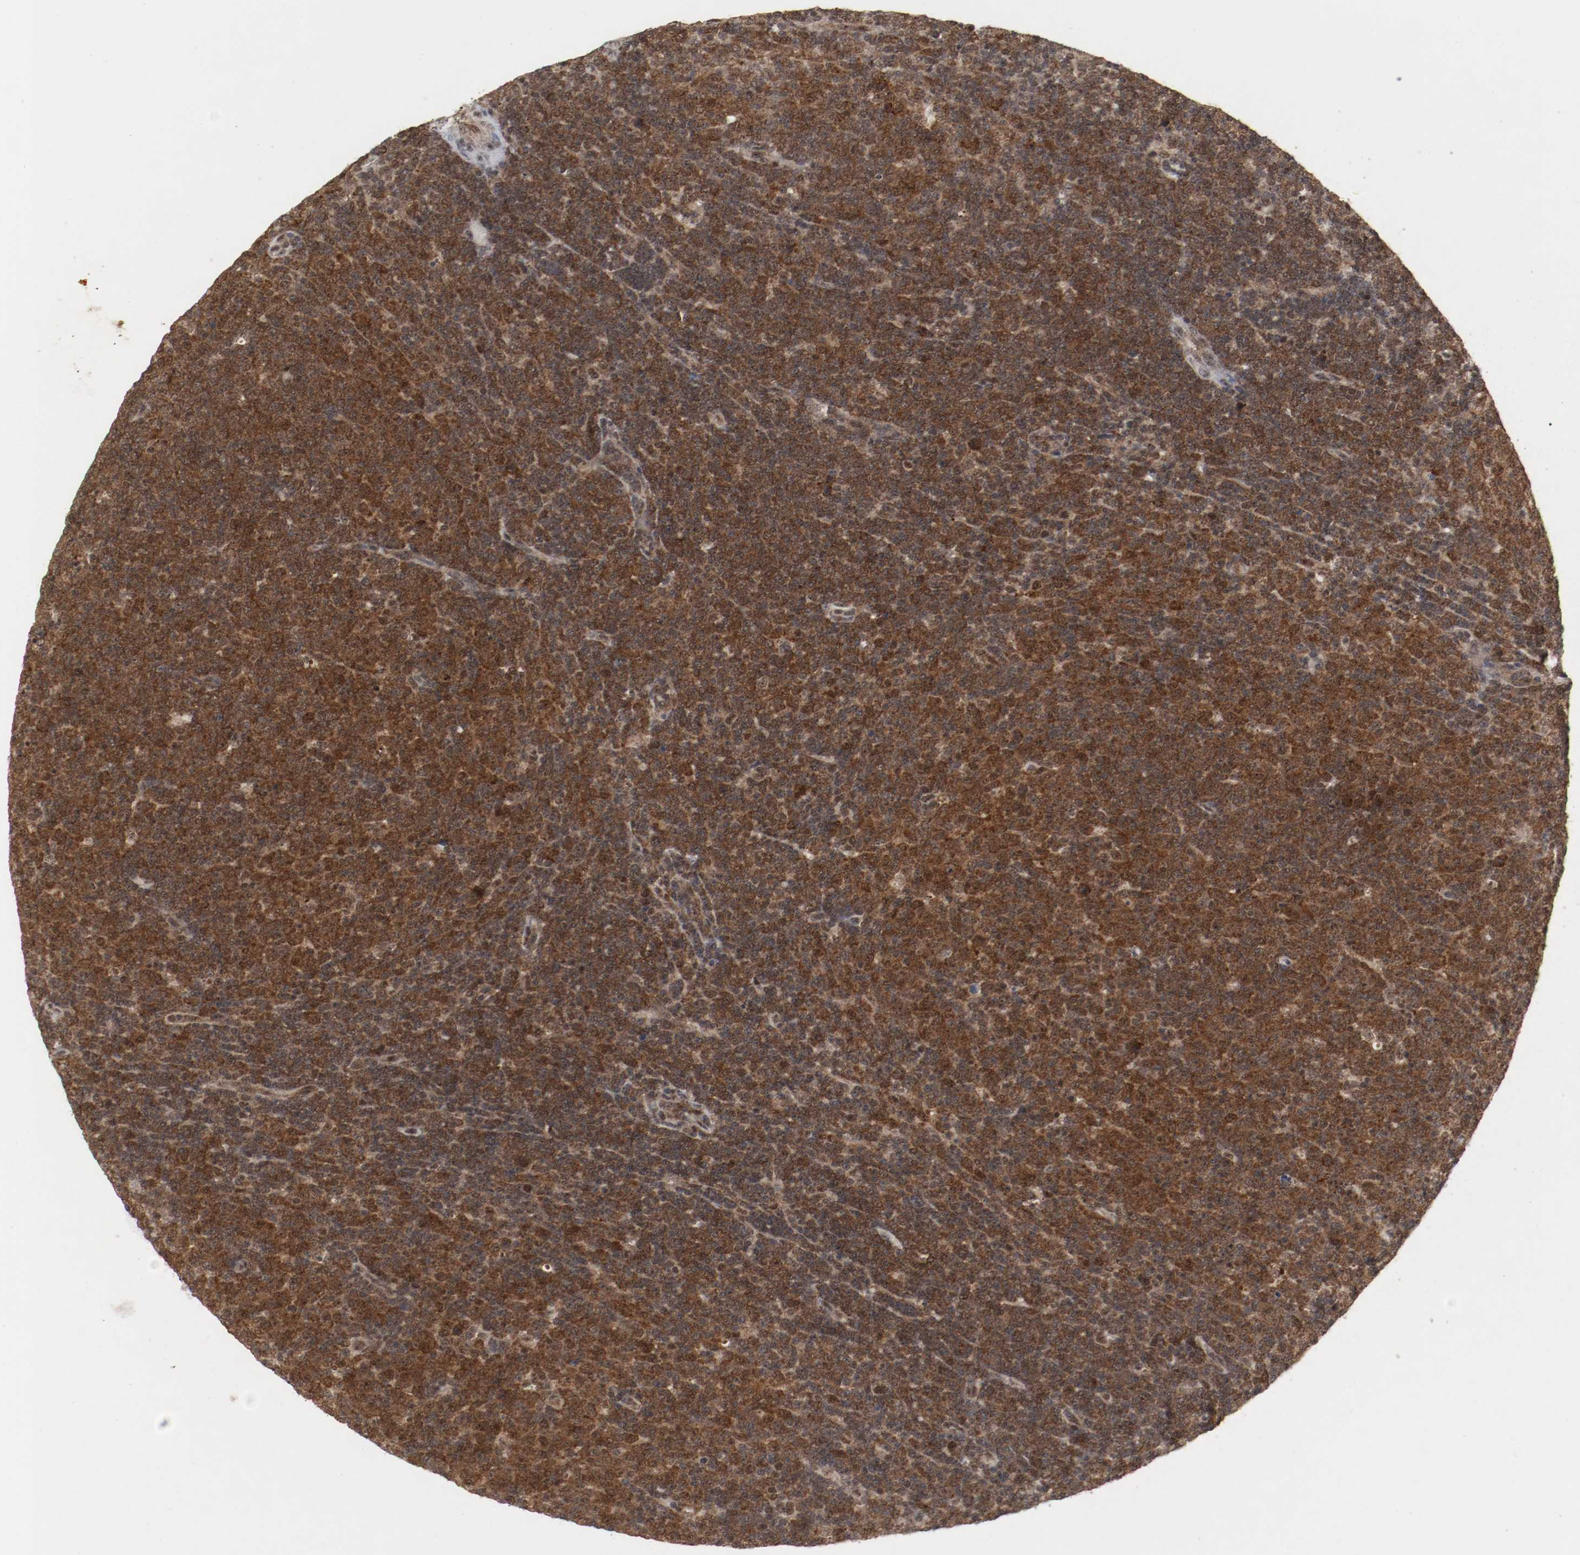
{"staining": {"intensity": "moderate", "quantity": ">75%", "location": "cytoplasmic/membranous,nuclear"}, "tissue": "lymphoma", "cell_type": "Tumor cells", "image_type": "cancer", "snomed": [{"axis": "morphology", "description": "Malignant lymphoma, non-Hodgkin's type, Low grade"}, {"axis": "topography", "description": "Lymph node"}], "caption": "Protein expression analysis of lymphoma demonstrates moderate cytoplasmic/membranous and nuclear expression in approximately >75% of tumor cells.", "gene": "CSNK2B", "patient": {"sex": "male", "age": 70}}